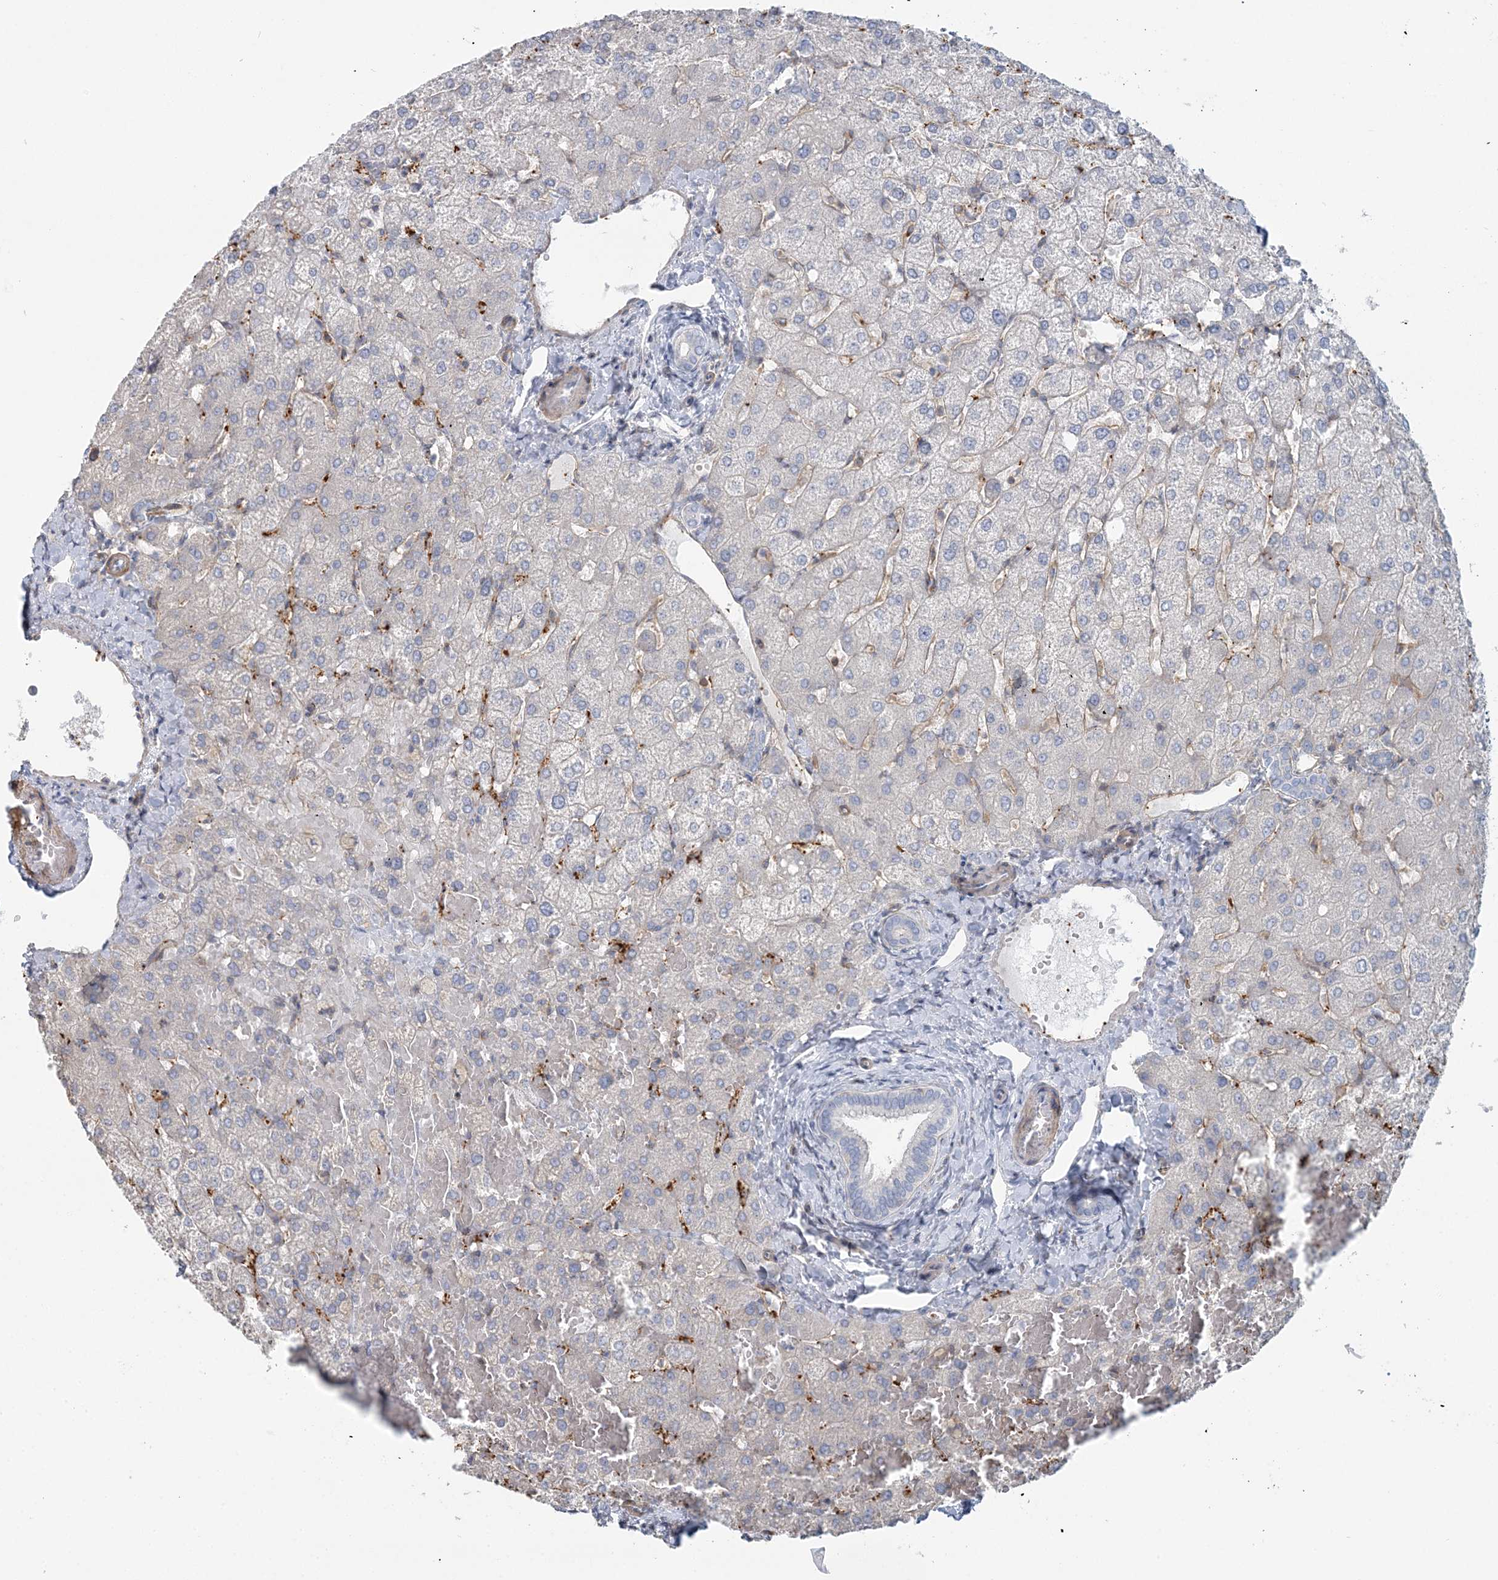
{"staining": {"intensity": "negative", "quantity": "none", "location": "none"}, "tissue": "liver", "cell_type": "Cholangiocytes", "image_type": "normal", "snomed": [{"axis": "morphology", "description": "Normal tissue, NOS"}, {"axis": "topography", "description": "Liver"}], "caption": "Cholangiocytes show no significant protein staining in benign liver. (Stains: DAB immunohistochemistry (IHC) with hematoxylin counter stain, Microscopy: brightfield microscopy at high magnification).", "gene": "CUEDC2", "patient": {"sex": "female", "age": 54}}